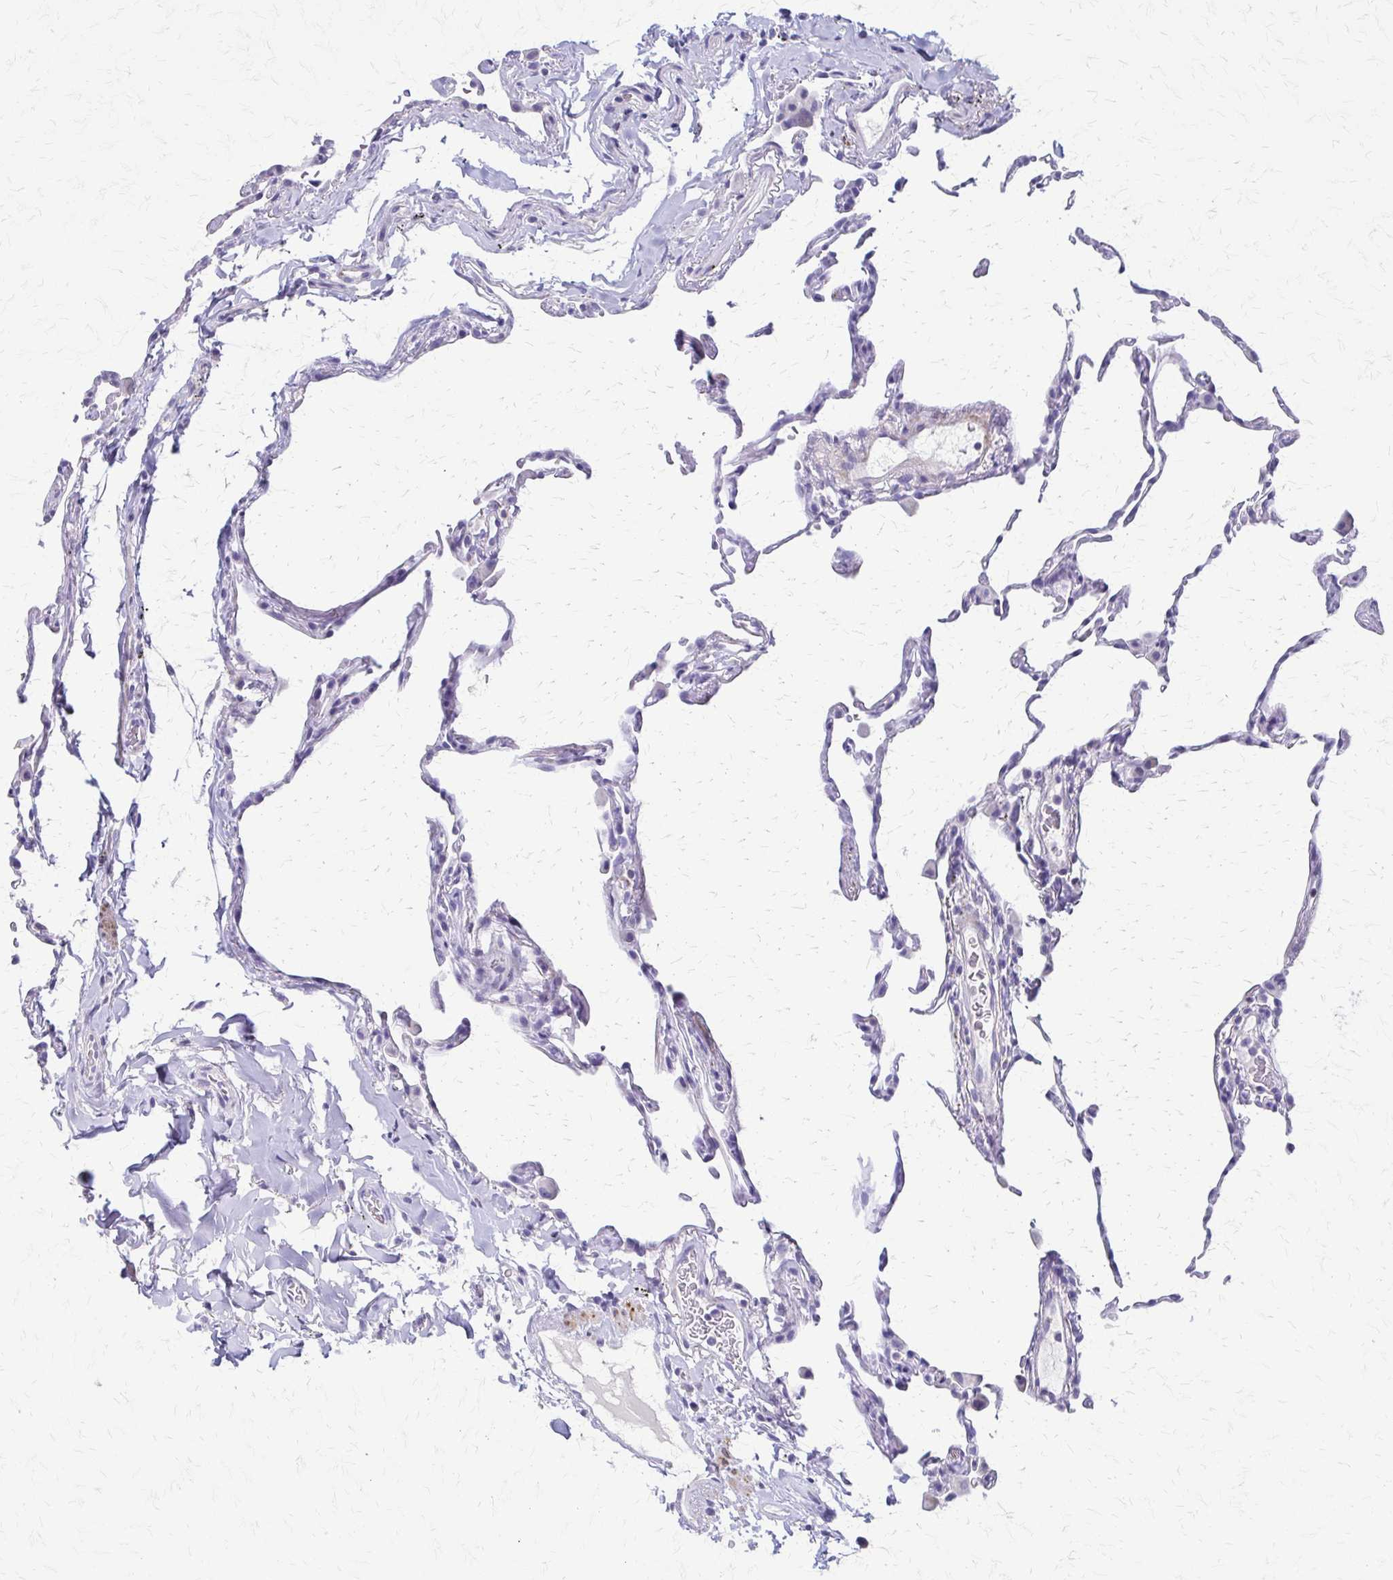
{"staining": {"intensity": "negative", "quantity": "none", "location": "none"}, "tissue": "lung", "cell_type": "Alveolar cells", "image_type": "normal", "snomed": [{"axis": "morphology", "description": "Normal tissue, NOS"}, {"axis": "topography", "description": "Lung"}], "caption": "This is a micrograph of IHC staining of benign lung, which shows no staining in alveolar cells.", "gene": "ZSCAN5B", "patient": {"sex": "female", "age": 57}}